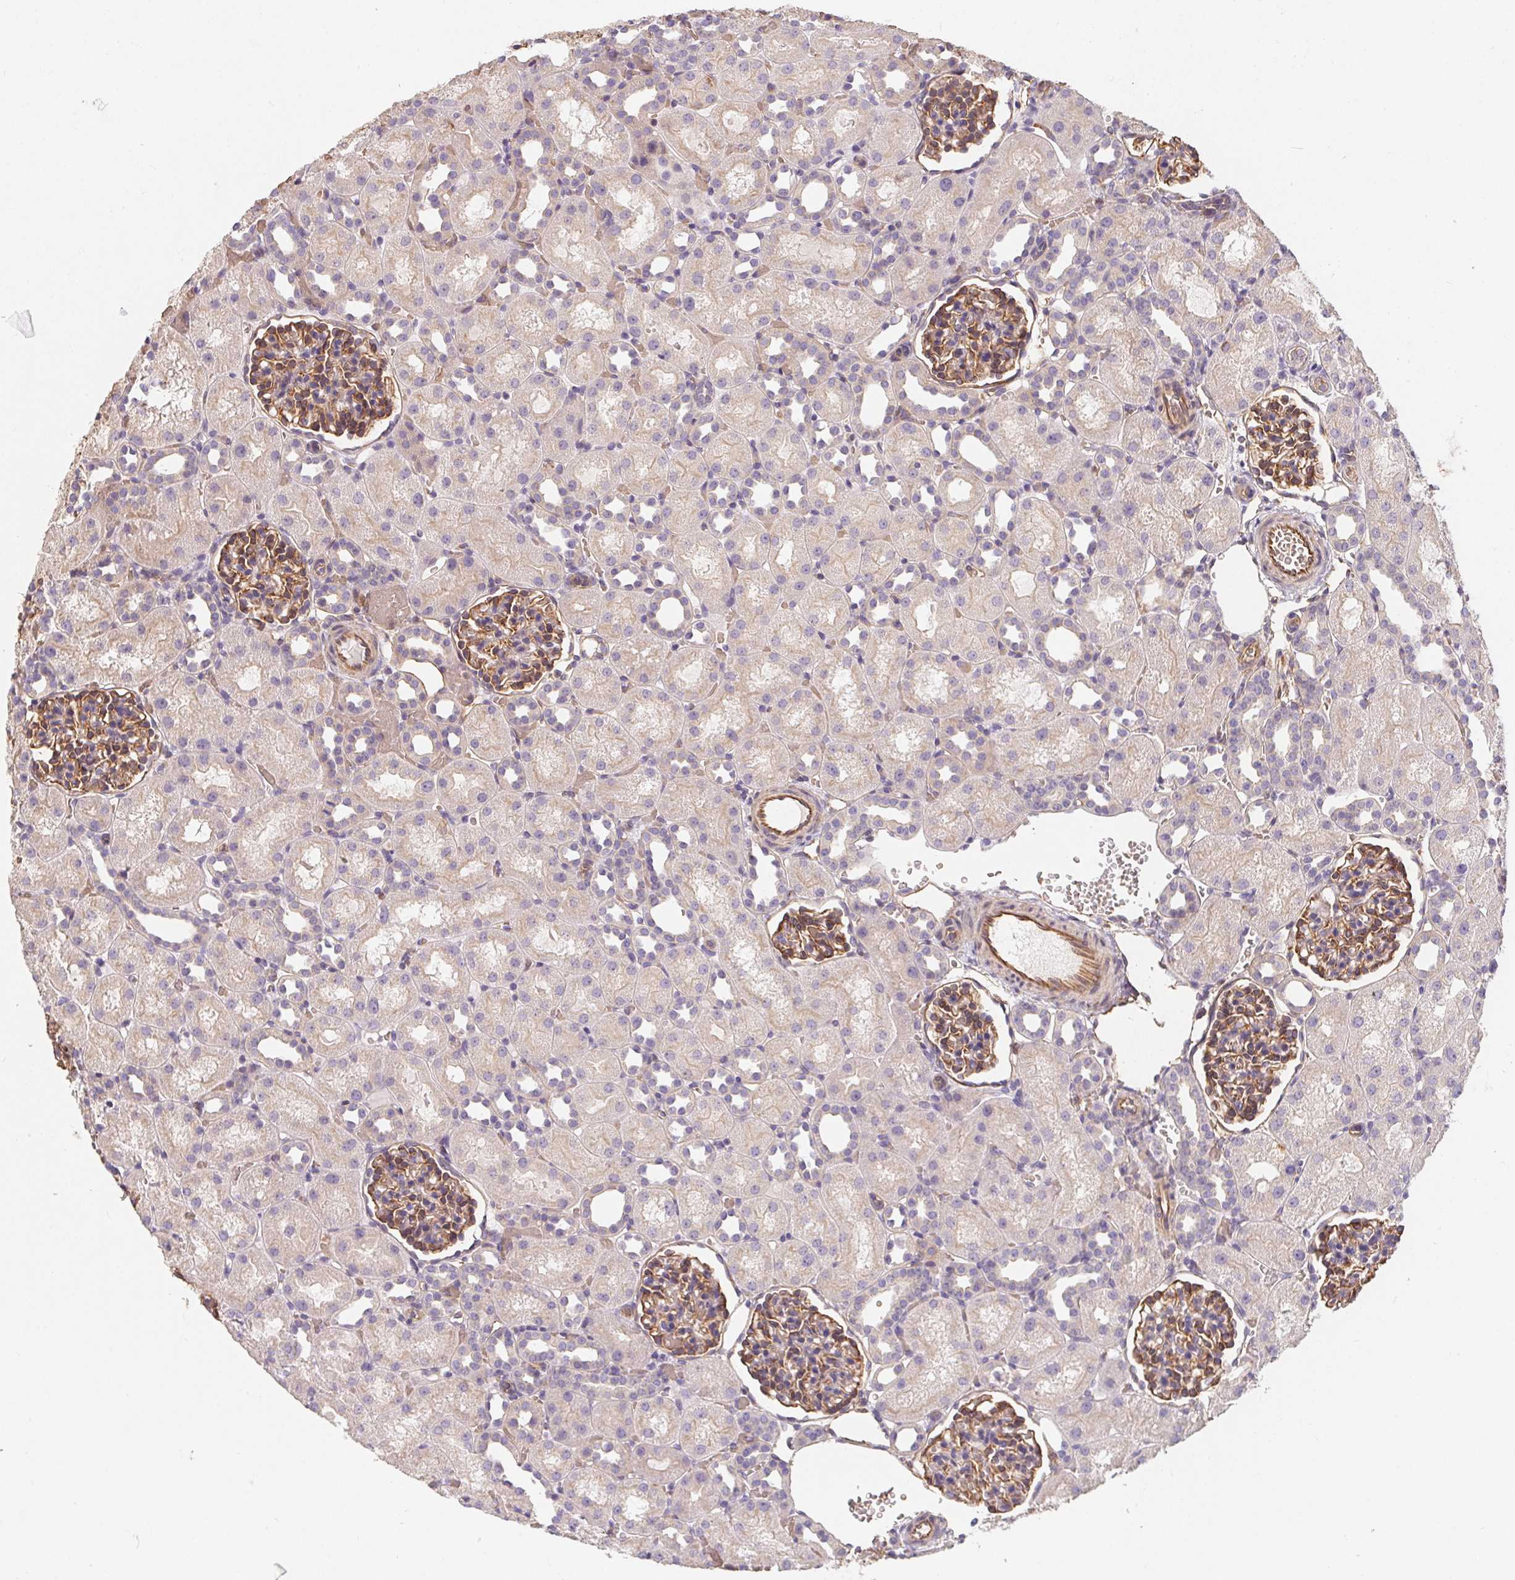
{"staining": {"intensity": "moderate", "quantity": "25%-75%", "location": "cytoplasmic/membranous"}, "tissue": "kidney", "cell_type": "Cells in glomeruli", "image_type": "normal", "snomed": [{"axis": "morphology", "description": "Normal tissue, NOS"}, {"axis": "topography", "description": "Kidney"}], "caption": "This micrograph shows immunohistochemistry staining of normal kidney, with medium moderate cytoplasmic/membranous staining in about 25%-75% of cells in glomeruli.", "gene": "TBKBP1", "patient": {"sex": "male", "age": 1}}